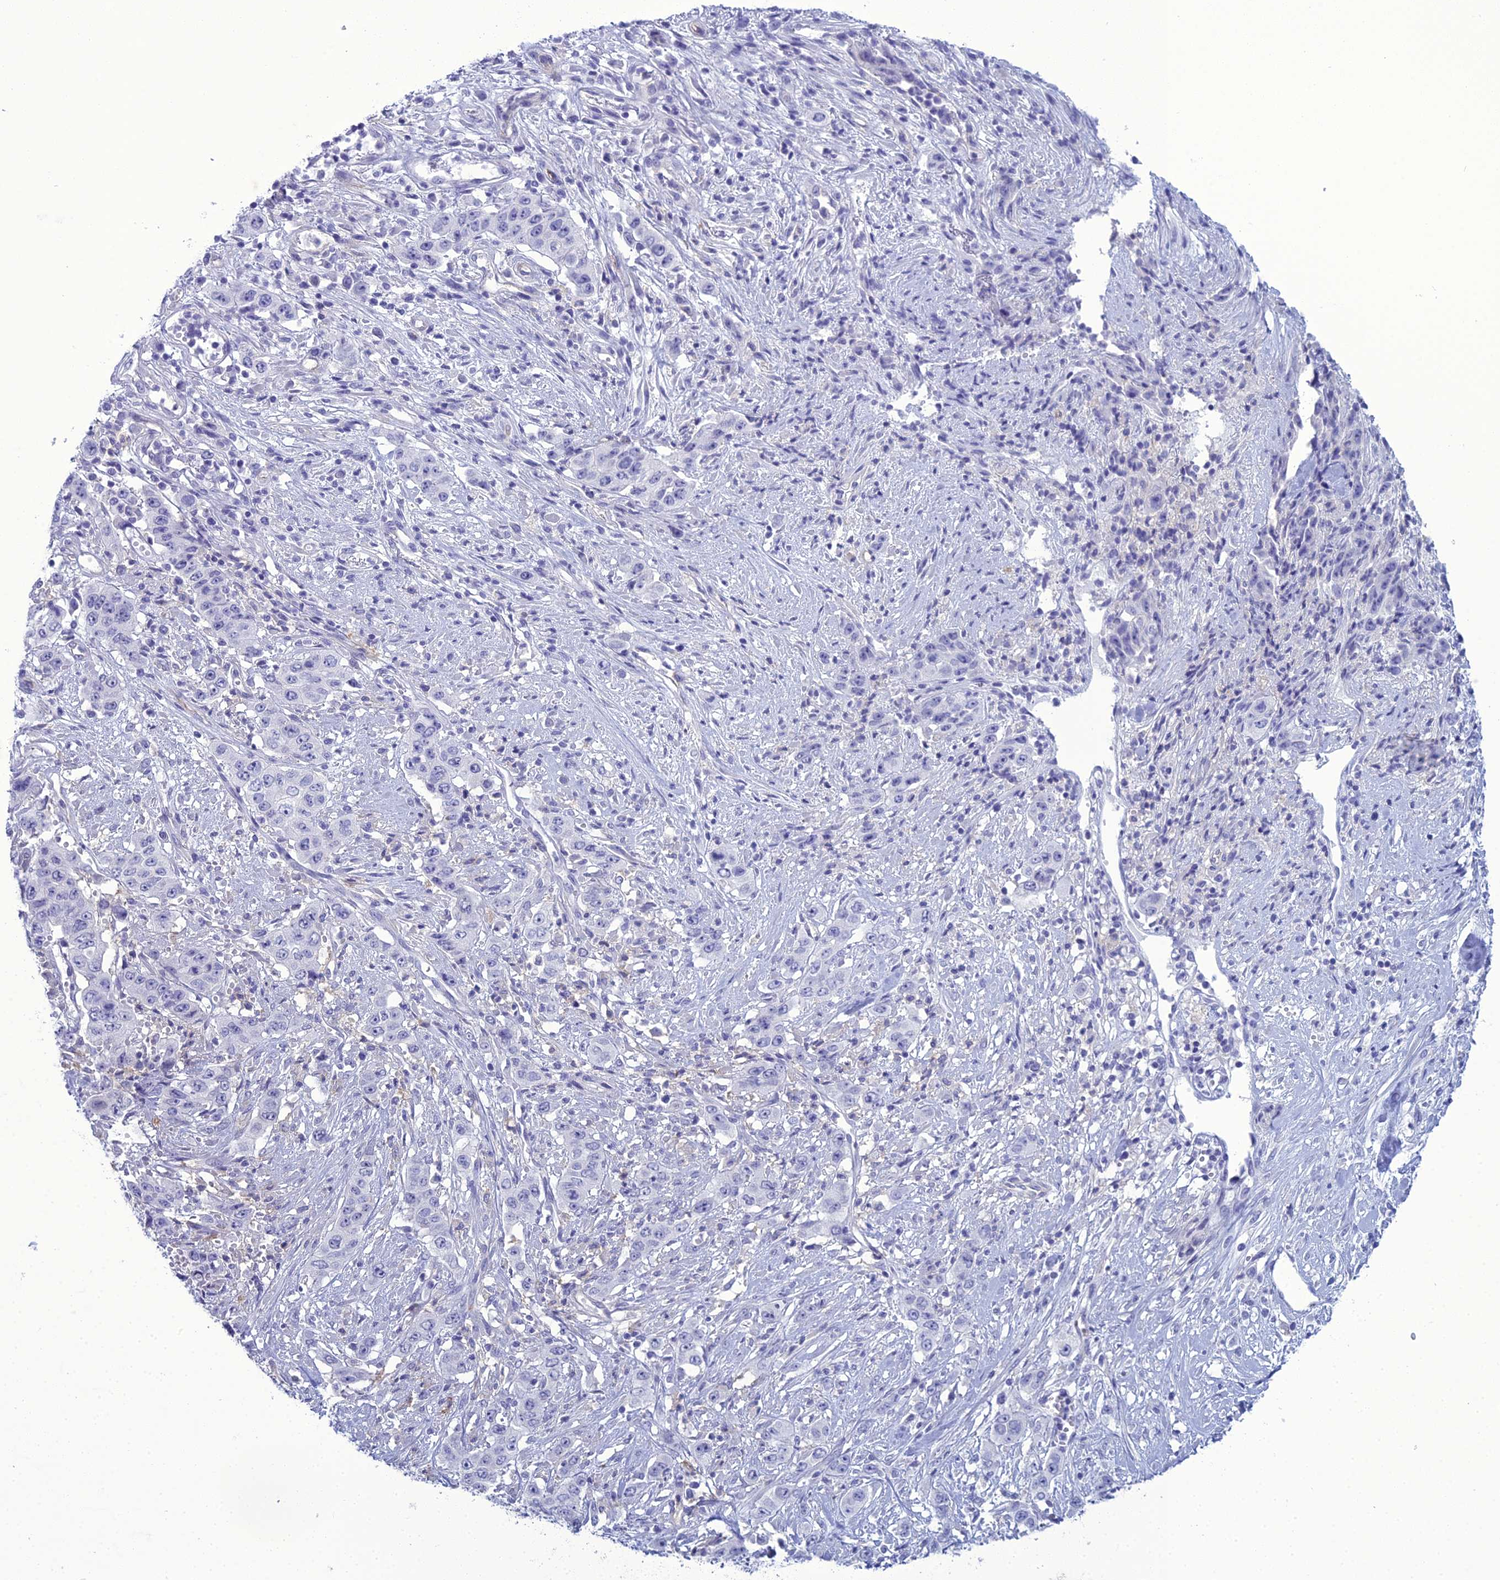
{"staining": {"intensity": "negative", "quantity": "none", "location": "none"}, "tissue": "stomach cancer", "cell_type": "Tumor cells", "image_type": "cancer", "snomed": [{"axis": "morphology", "description": "Adenocarcinoma, NOS"}, {"axis": "topography", "description": "Stomach, upper"}], "caption": "DAB (3,3'-diaminobenzidine) immunohistochemical staining of human stomach cancer reveals no significant staining in tumor cells.", "gene": "ACE", "patient": {"sex": "male", "age": 62}}